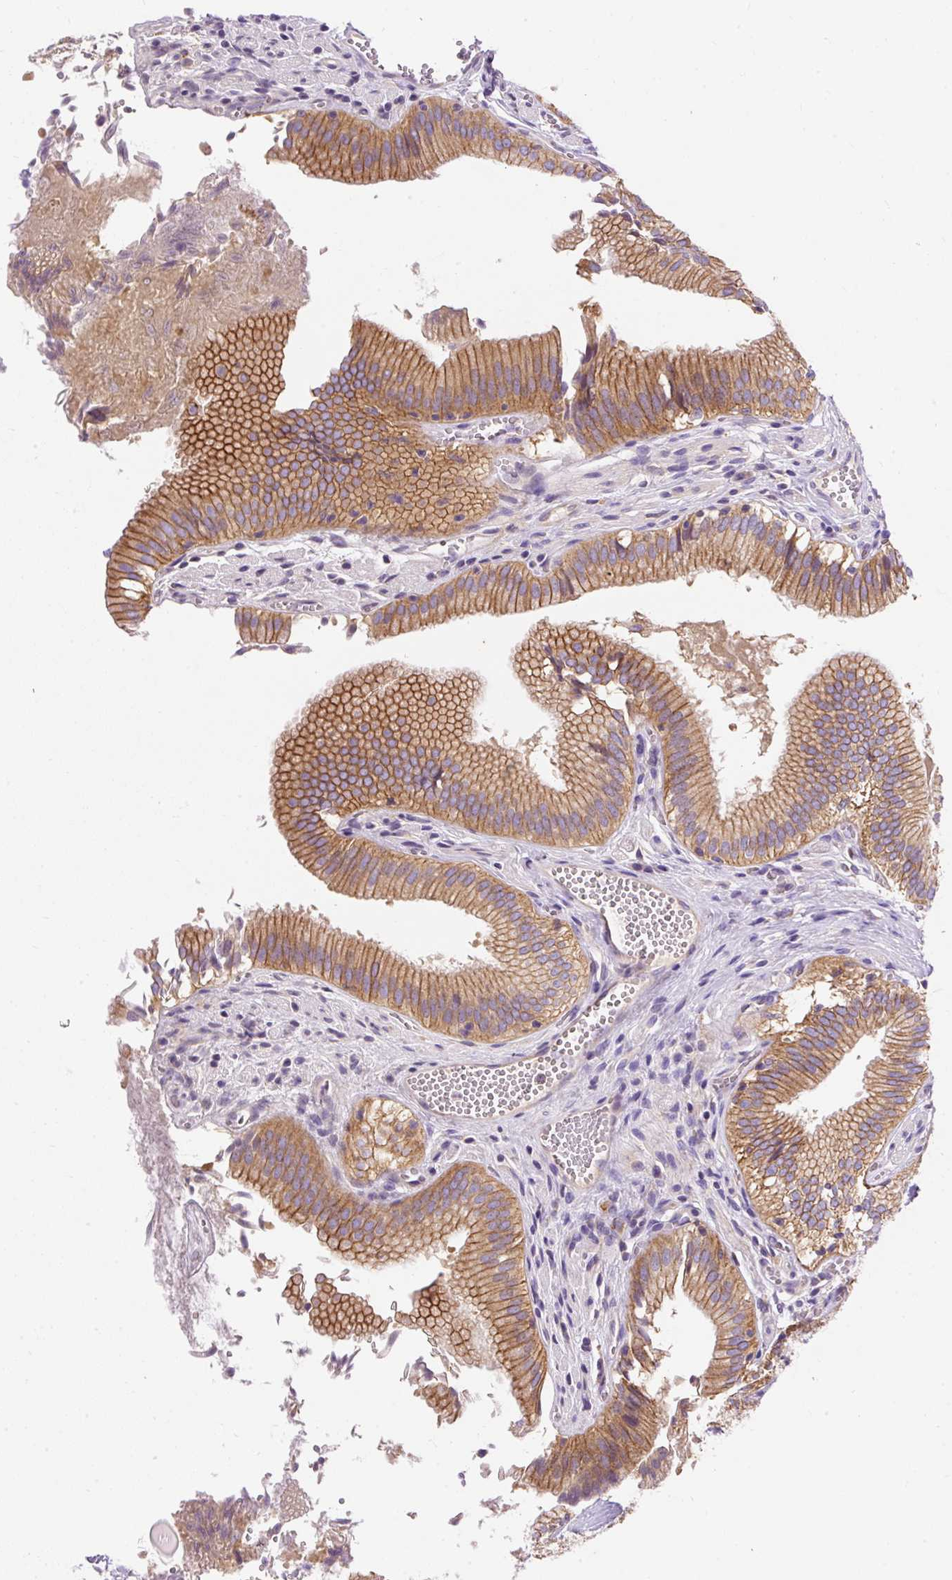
{"staining": {"intensity": "moderate", "quantity": ">75%", "location": "cytoplasmic/membranous"}, "tissue": "gallbladder", "cell_type": "Glandular cells", "image_type": "normal", "snomed": [{"axis": "morphology", "description": "Normal tissue, NOS"}, {"axis": "topography", "description": "Gallbladder"}, {"axis": "topography", "description": "Peripheral nerve tissue"}], "caption": "Immunohistochemistry of unremarkable human gallbladder reveals medium levels of moderate cytoplasmic/membranous expression in approximately >75% of glandular cells. (Brightfield microscopy of DAB IHC at high magnification).", "gene": "OR4K15", "patient": {"sex": "male", "age": 17}}